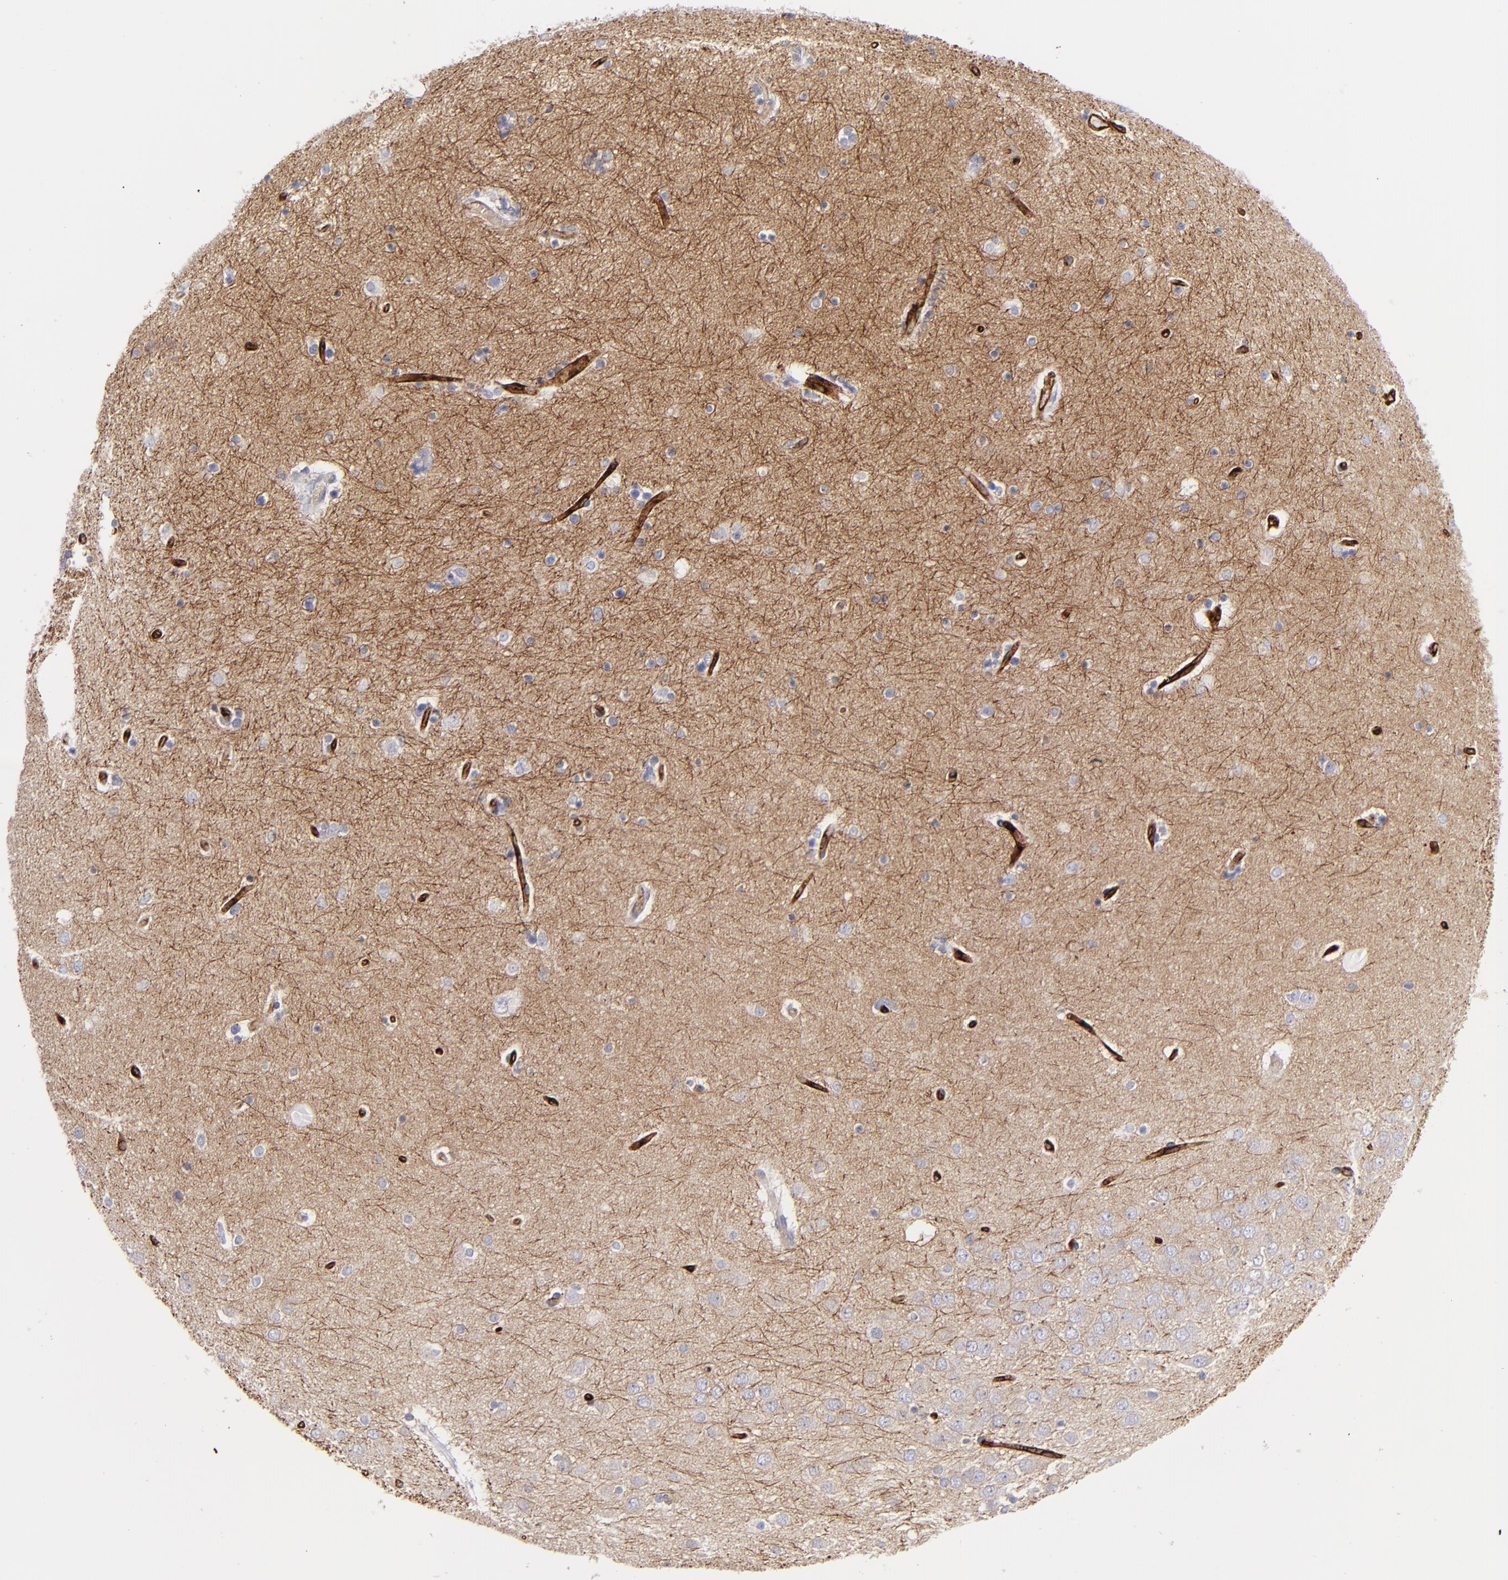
{"staining": {"intensity": "negative", "quantity": "none", "location": "none"}, "tissue": "hippocampus", "cell_type": "Glial cells", "image_type": "normal", "snomed": [{"axis": "morphology", "description": "Normal tissue, NOS"}, {"axis": "topography", "description": "Hippocampus"}], "caption": "High magnification brightfield microscopy of benign hippocampus stained with DAB (3,3'-diaminobenzidine) (brown) and counterstained with hematoxylin (blue): glial cells show no significant staining.", "gene": "BSG", "patient": {"sex": "female", "age": 54}}